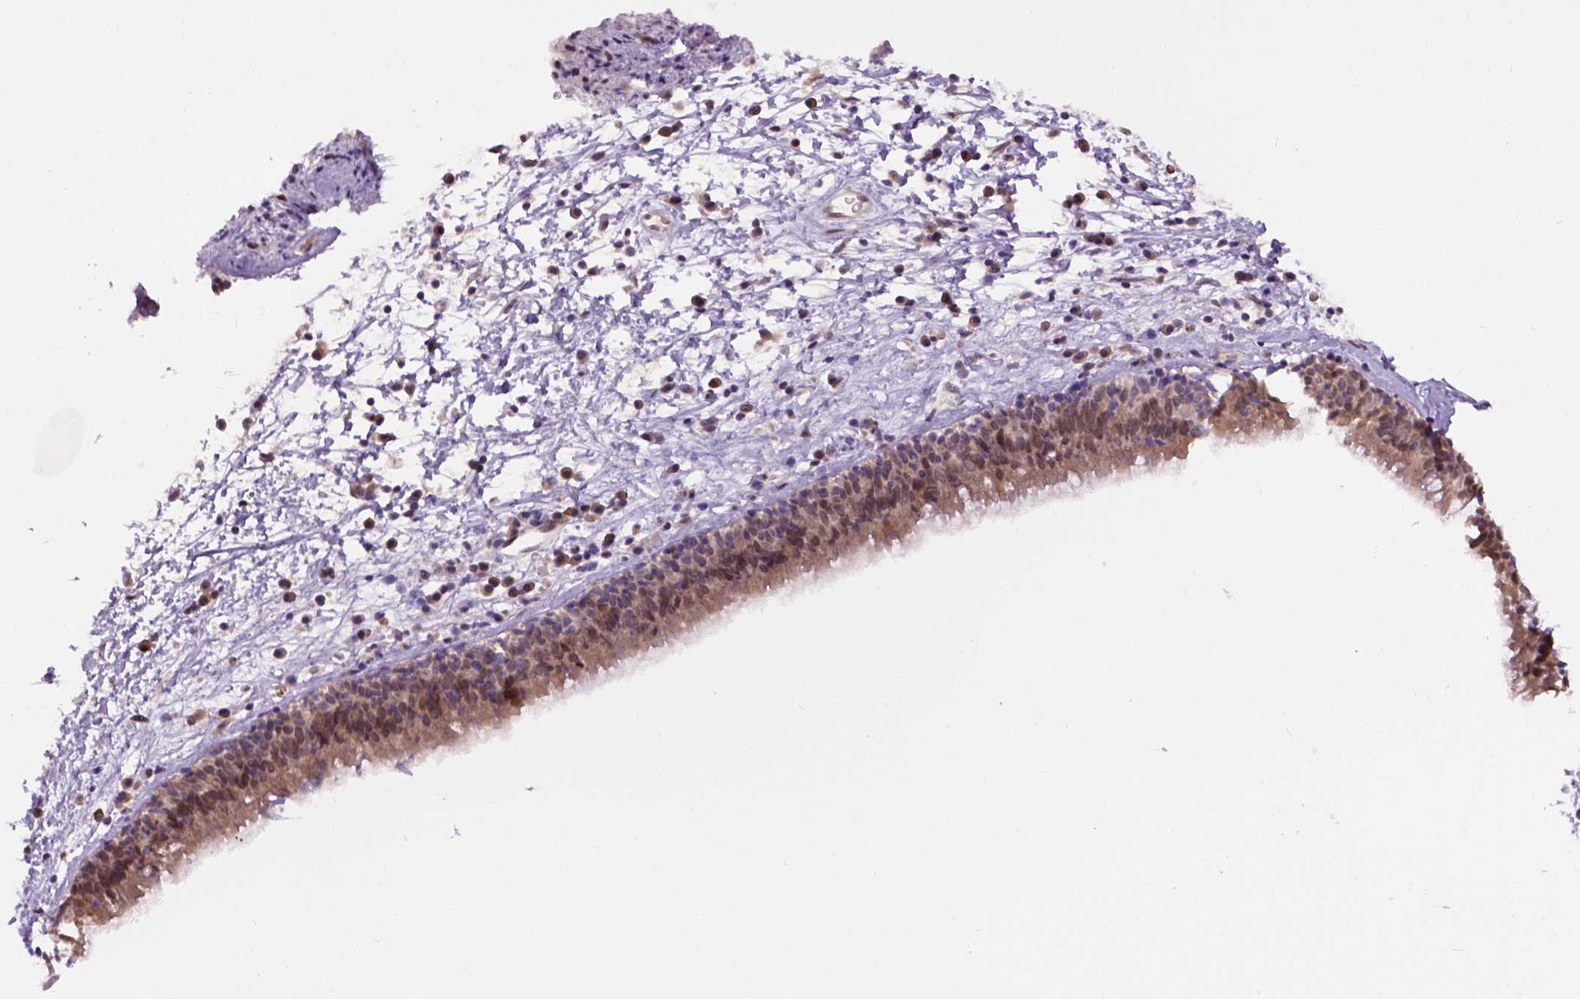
{"staining": {"intensity": "moderate", "quantity": "<25%", "location": "cytoplasmic/membranous,nuclear"}, "tissue": "nasopharynx", "cell_type": "Respiratory epithelial cells", "image_type": "normal", "snomed": [{"axis": "morphology", "description": "Normal tissue, NOS"}, {"axis": "topography", "description": "Nasopharynx"}], "caption": "Protein staining displays moderate cytoplasmic/membranous,nuclear staining in about <25% of respiratory epithelial cells in unremarkable nasopharynx.", "gene": "RAB43", "patient": {"sex": "male", "age": 24}}